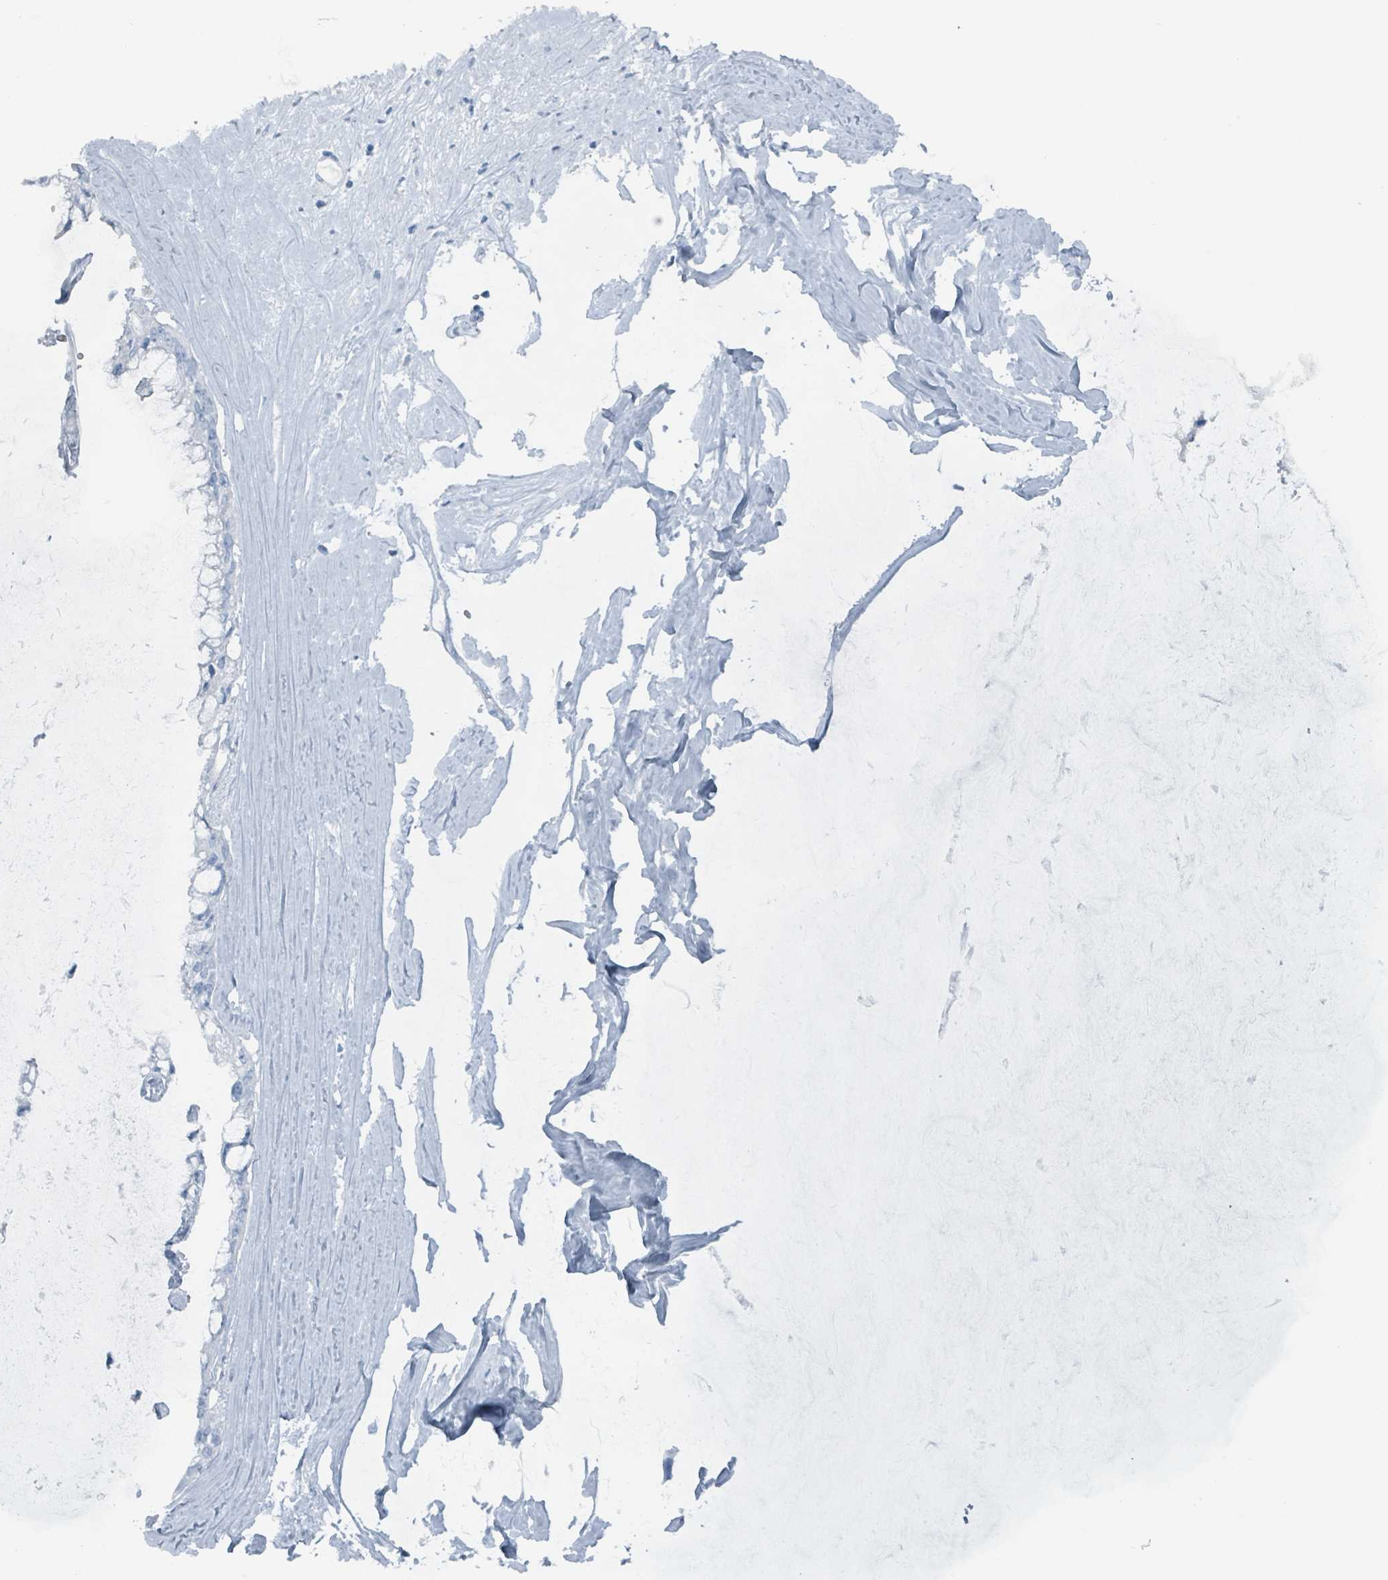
{"staining": {"intensity": "negative", "quantity": "none", "location": "none"}, "tissue": "ovarian cancer", "cell_type": "Tumor cells", "image_type": "cancer", "snomed": [{"axis": "morphology", "description": "Cystadenocarcinoma, mucinous, NOS"}, {"axis": "topography", "description": "Ovary"}], "caption": "This is a photomicrograph of immunohistochemistry staining of ovarian cancer (mucinous cystadenocarcinoma), which shows no expression in tumor cells.", "gene": "GAMT", "patient": {"sex": "female", "age": 39}}